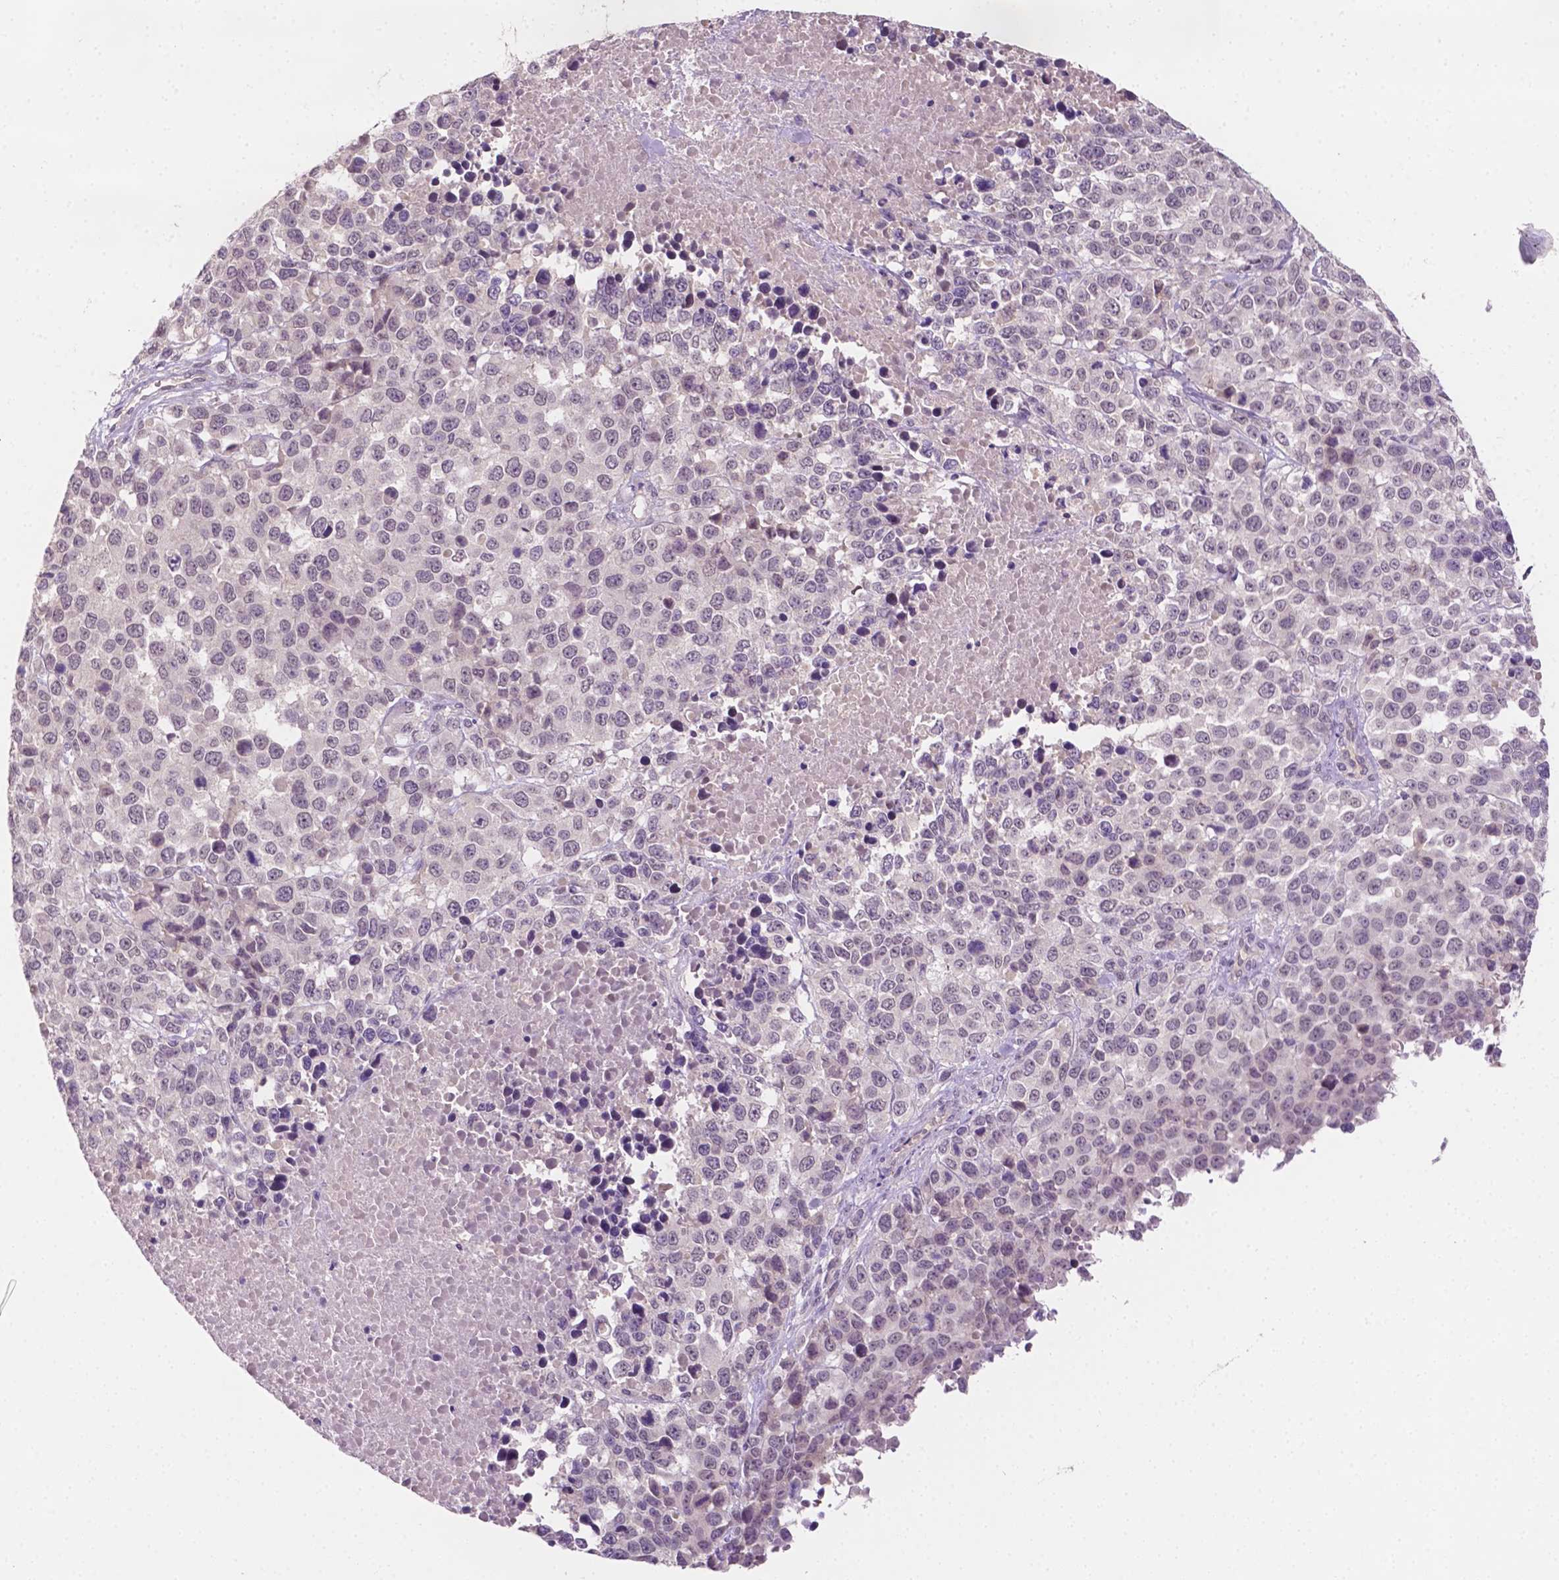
{"staining": {"intensity": "negative", "quantity": "none", "location": "none"}, "tissue": "melanoma", "cell_type": "Tumor cells", "image_type": "cancer", "snomed": [{"axis": "morphology", "description": "Malignant melanoma, Metastatic site"}, {"axis": "topography", "description": "Skin"}], "caption": "High magnification brightfield microscopy of melanoma stained with DAB (3,3'-diaminobenzidine) (brown) and counterstained with hematoxylin (blue): tumor cells show no significant staining.", "gene": "MROH6", "patient": {"sex": "male", "age": 84}}